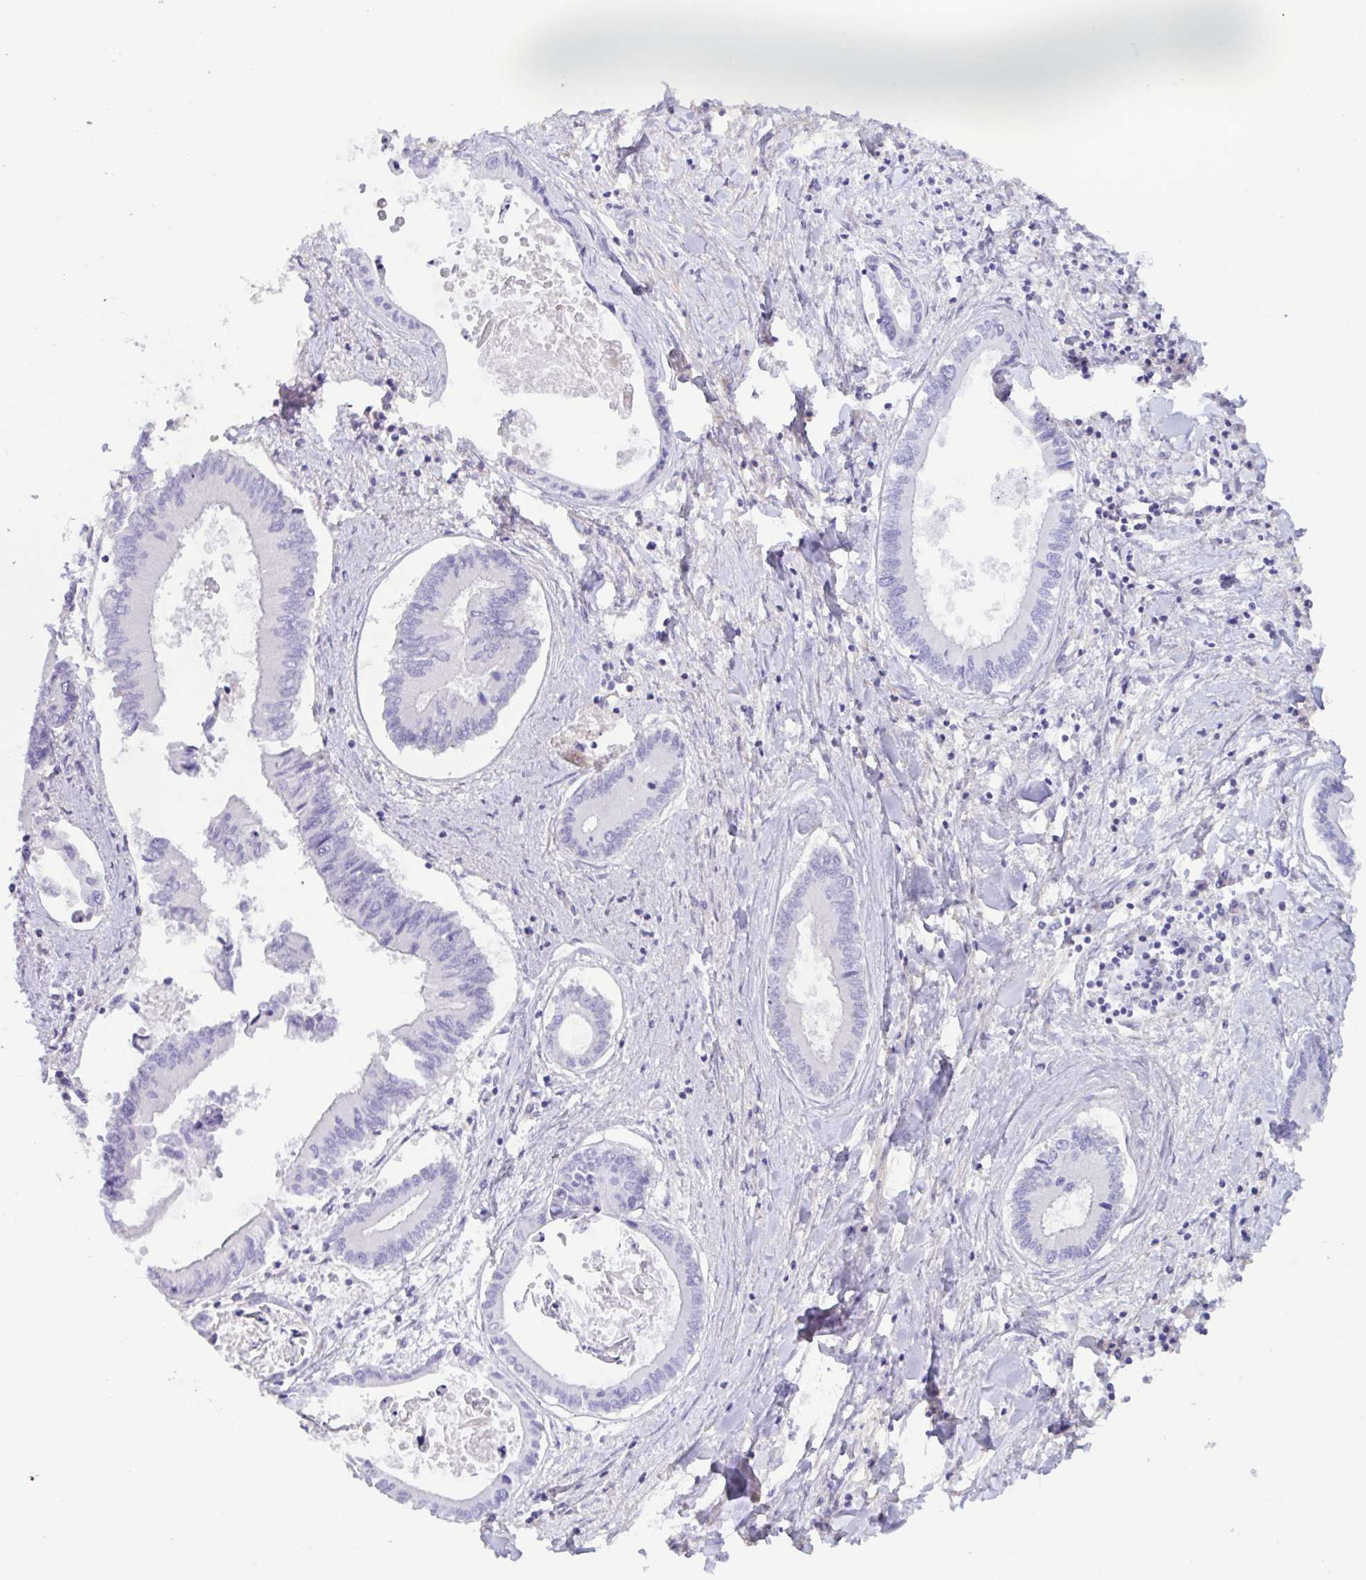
{"staining": {"intensity": "negative", "quantity": "none", "location": "none"}, "tissue": "liver cancer", "cell_type": "Tumor cells", "image_type": "cancer", "snomed": [{"axis": "morphology", "description": "Cholangiocarcinoma"}, {"axis": "topography", "description": "Liver"}], "caption": "Immunohistochemical staining of human cholangiocarcinoma (liver) reveals no significant expression in tumor cells.", "gene": "TNNC1", "patient": {"sex": "male", "age": 66}}